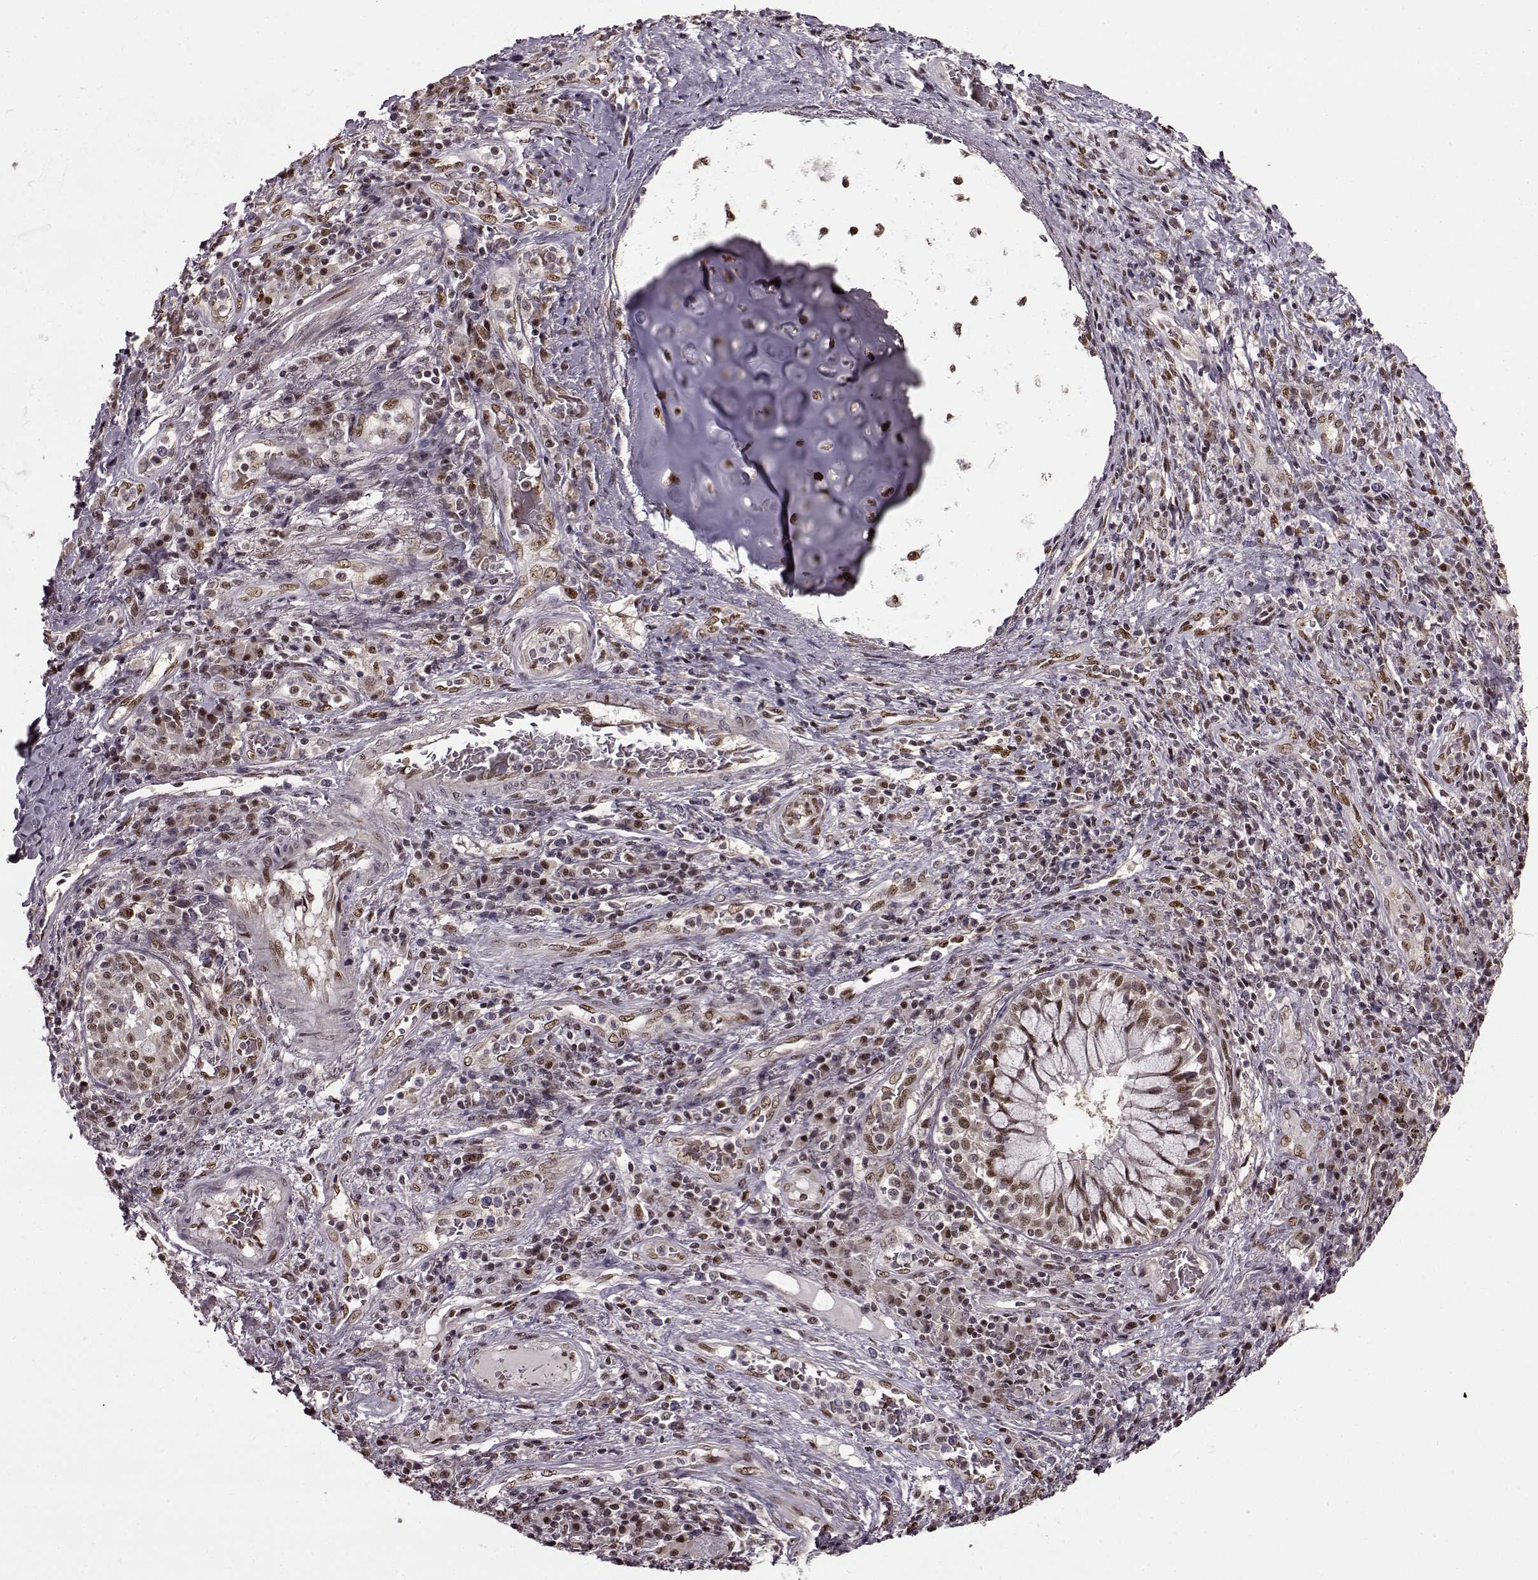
{"staining": {"intensity": "moderate", "quantity": "25%-75%", "location": "nuclear"}, "tissue": "lung cancer", "cell_type": "Tumor cells", "image_type": "cancer", "snomed": [{"axis": "morphology", "description": "Normal tissue, NOS"}, {"axis": "morphology", "description": "Squamous cell carcinoma, NOS"}, {"axis": "topography", "description": "Bronchus"}, {"axis": "topography", "description": "Lung"}], "caption": "Moderate nuclear staining is identified in approximately 25%-75% of tumor cells in lung cancer. The staining was performed using DAB to visualize the protein expression in brown, while the nuclei were stained in blue with hematoxylin (Magnification: 20x).", "gene": "FTO", "patient": {"sex": "male", "age": 64}}